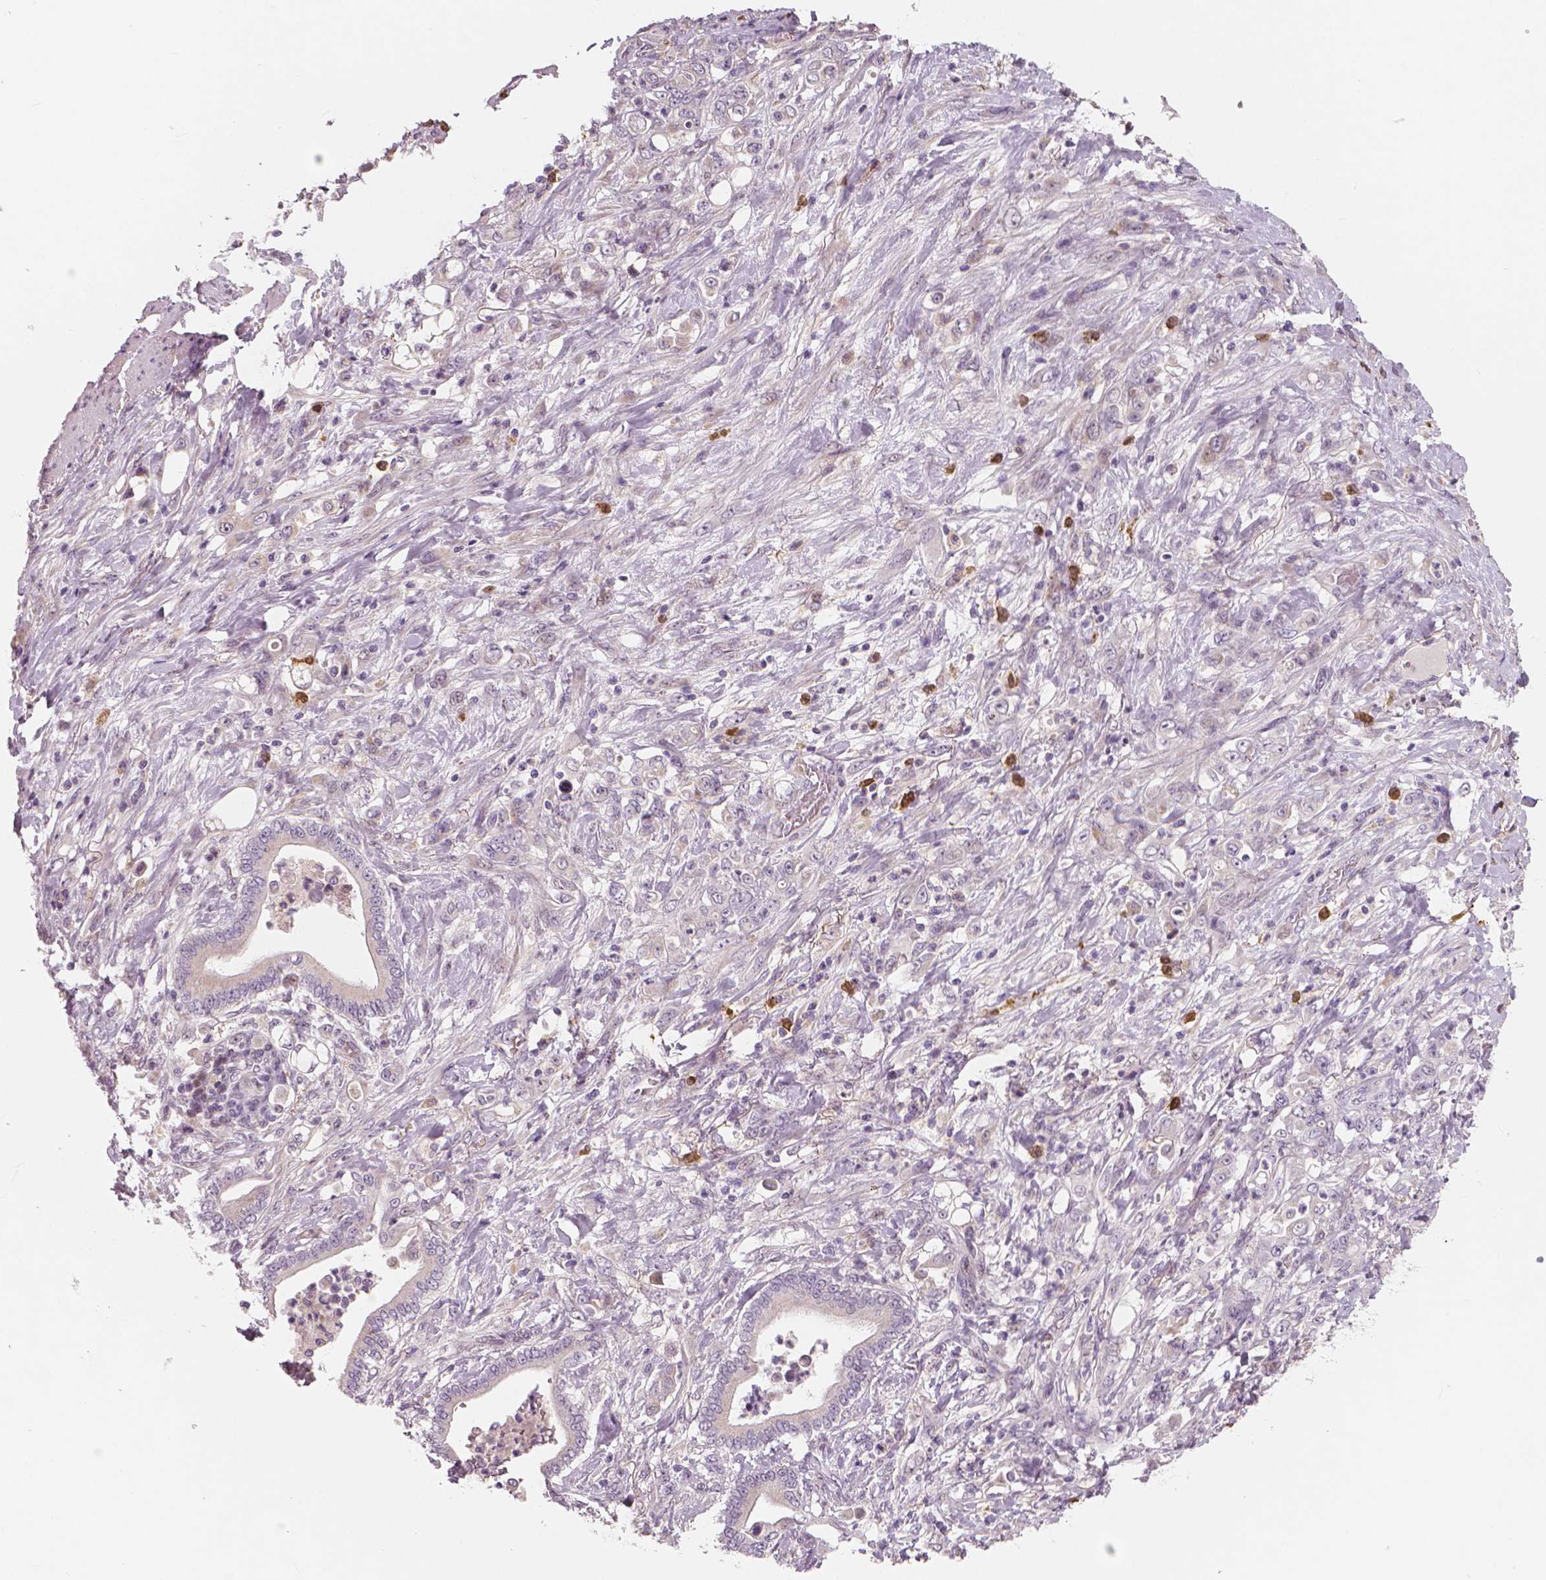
{"staining": {"intensity": "negative", "quantity": "none", "location": "none"}, "tissue": "stomach cancer", "cell_type": "Tumor cells", "image_type": "cancer", "snomed": [{"axis": "morphology", "description": "Adenocarcinoma, NOS"}, {"axis": "topography", "description": "Stomach"}], "caption": "A micrograph of human stomach cancer is negative for staining in tumor cells.", "gene": "RNASE7", "patient": {"sex": "female", "age": 79}}